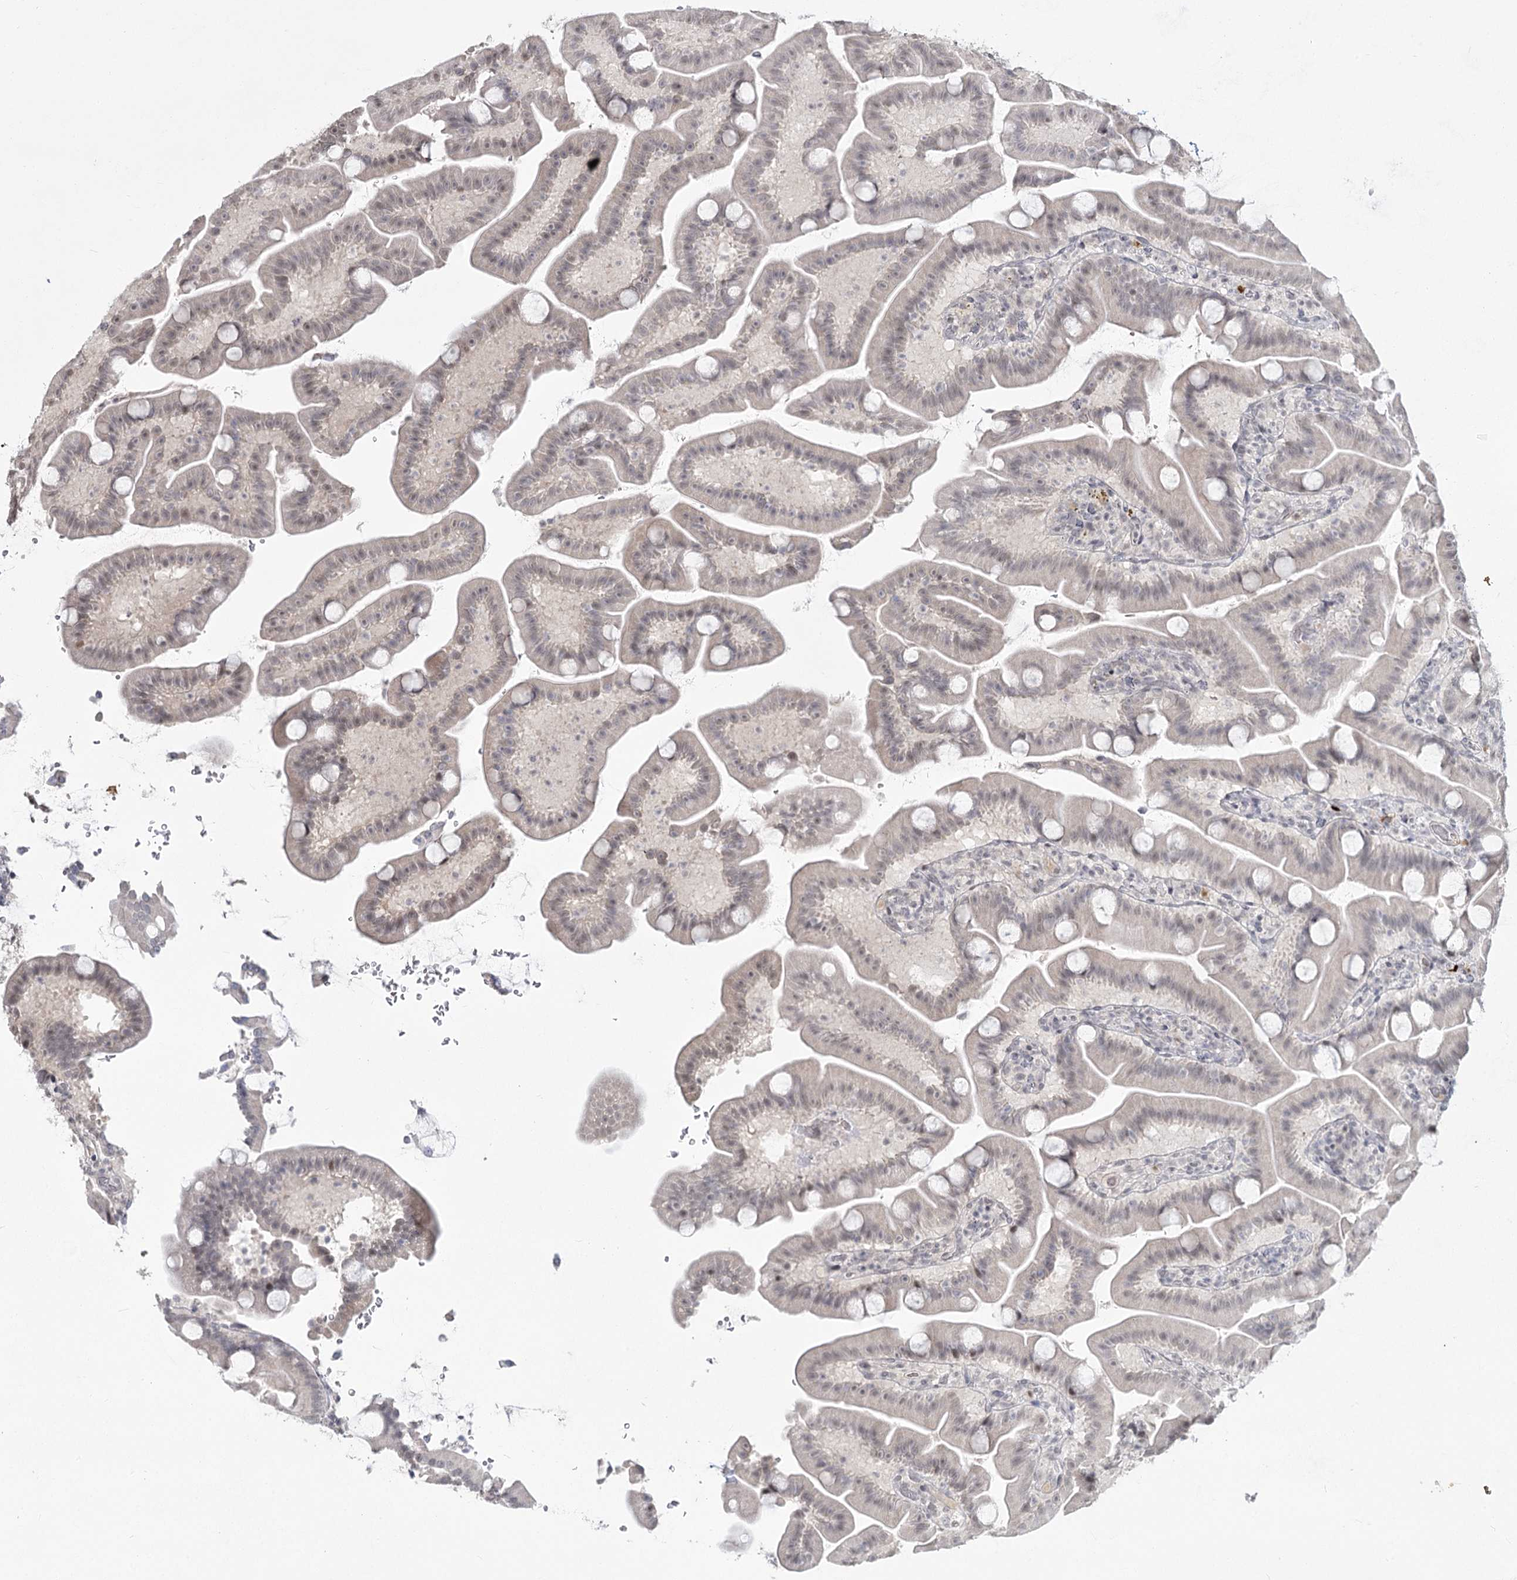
{"staining": {"intensity": "weak", "quantity": "<25%", "location": "nuclear"}, "tissue": "duodenum", "cell_type": "Glandular cells", "image_type": "normal", "snomed": [{"axis": "morphology", "description": "Normal tissue, NOS"}, {"axis": "topography", "description": "Duodenum"}], "caption": "Glandular cells are negative for protein expression in benign human duodenum.", "gene": "LY6G5C", "patient": {"sex": "male", "age": 55}}